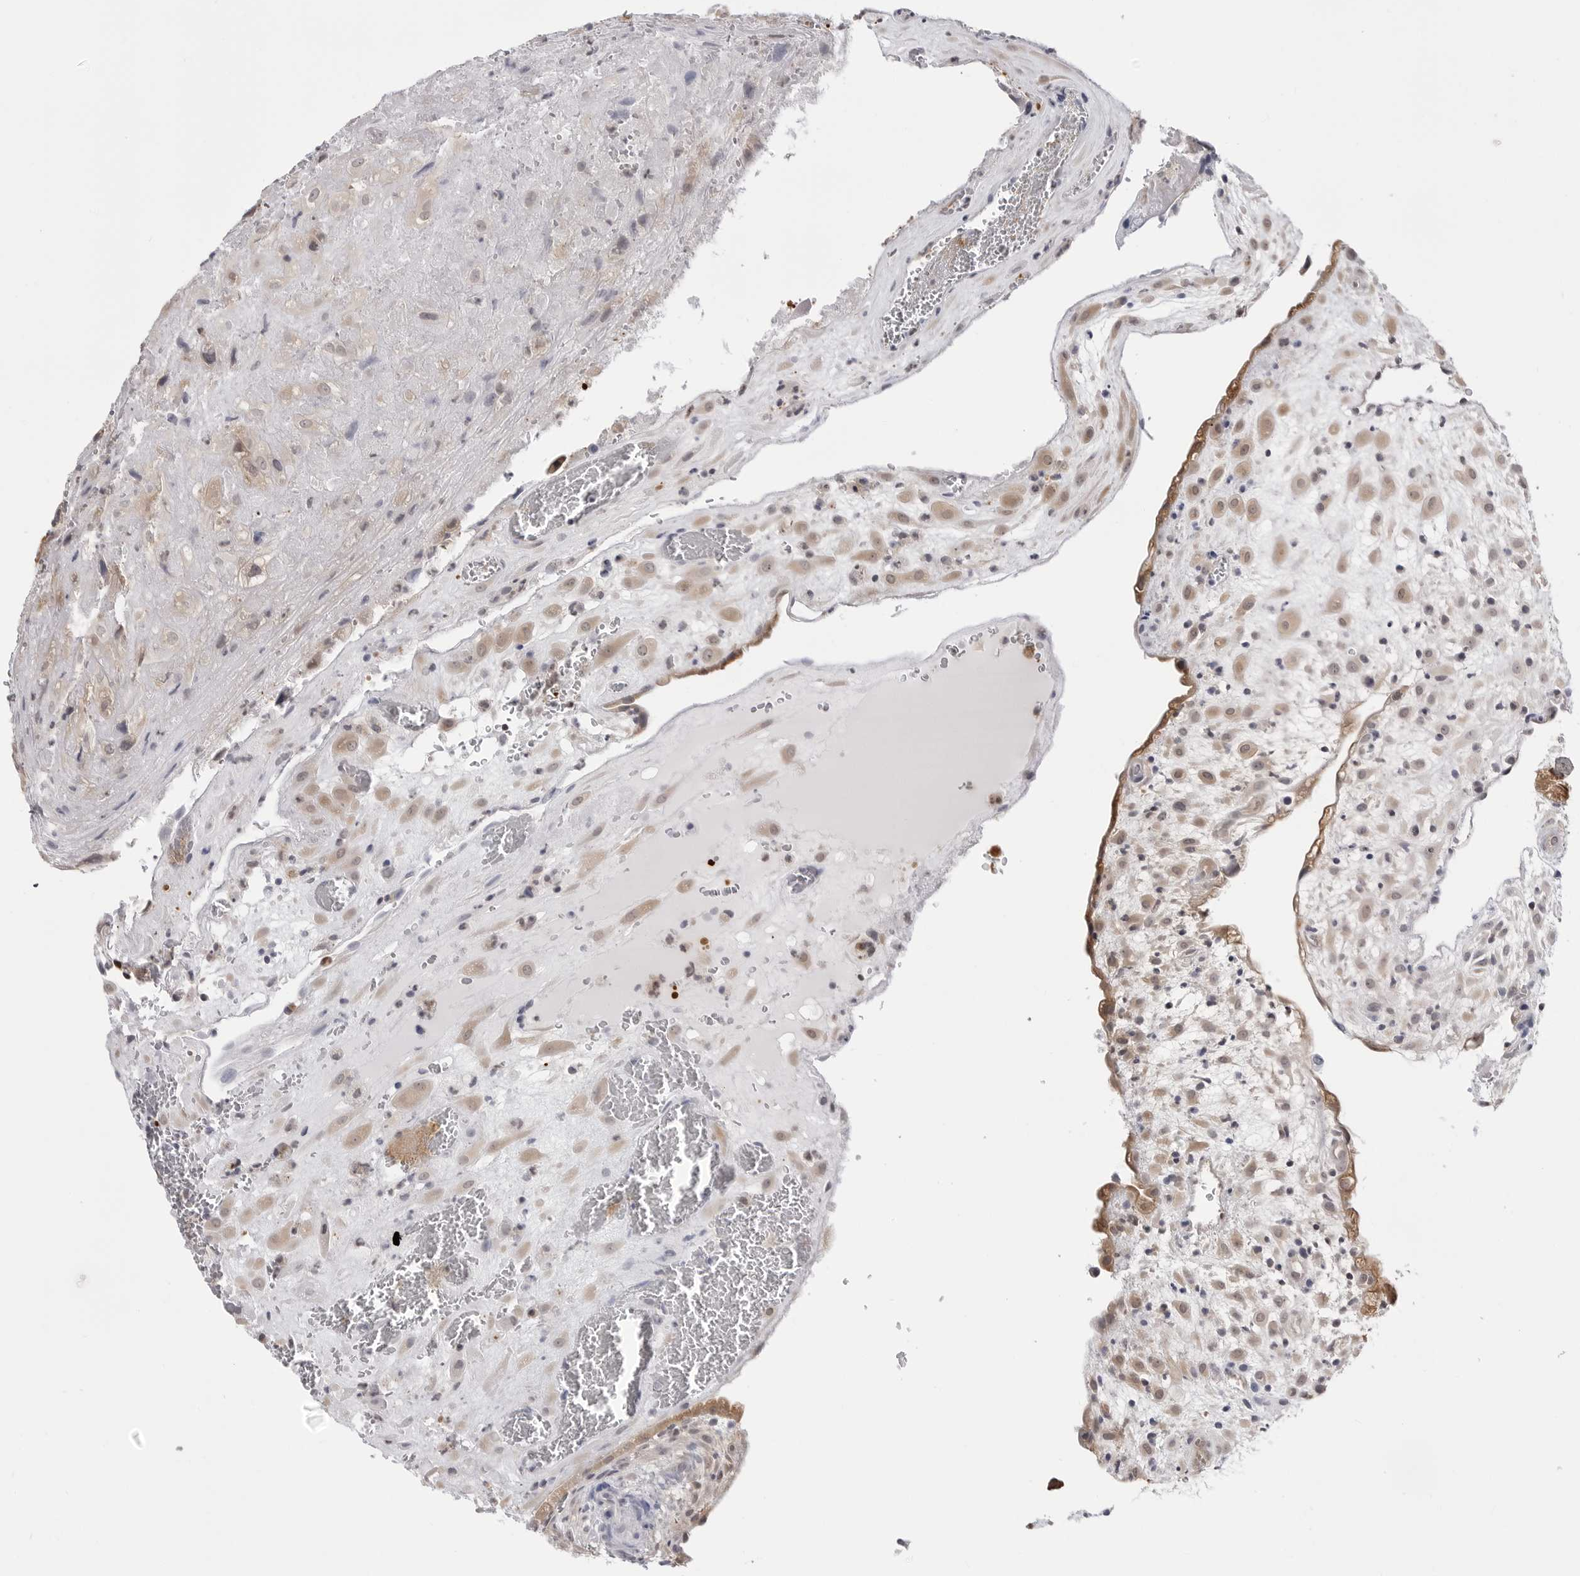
{"staining": {"intensity": "weak", "quantity": ">75%", "location": "cytoplasmic/membranous"}, "tissue": "placenta", "cell_type": "Decidual cells", "image_type": "normal", "snomed": [{"axis": "morphology", "description": "Normal tissue, NOS"}, {"axis": "topography", "description": "Placenta"}], "caption": "Normal placenta was stained to show a protein in brown. There is low levels of weak cytoplasmic/membranous positivity in approximately >75% of decidual cells. (Brightfield microscopy of DAB IHC at high magnification).", "gene": "YWHAG", "patient": {"sex": "female", "age": 35}}